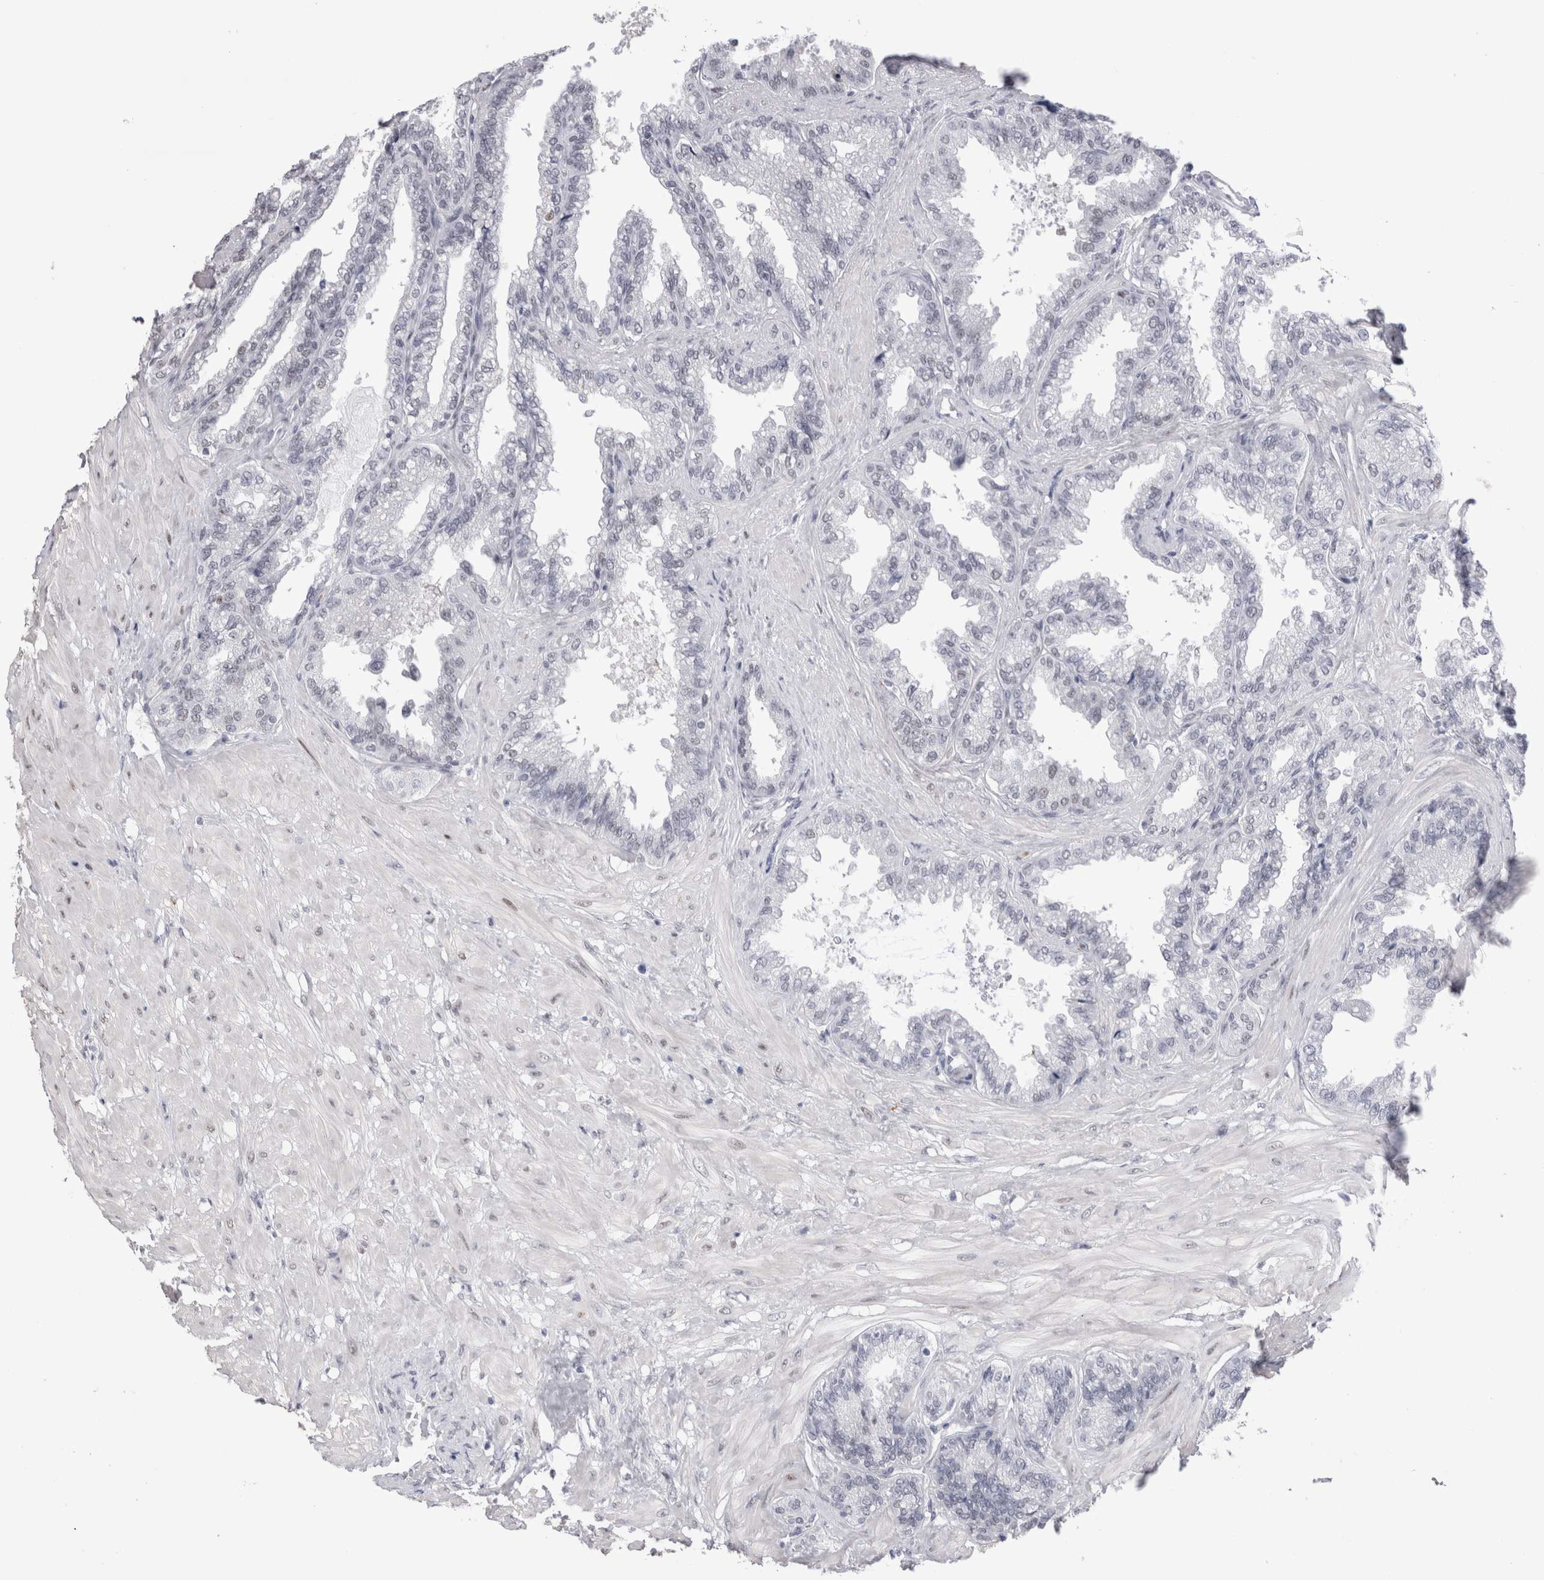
{"staining": {"intensity": "moderate", "quantity": "<25%", "location": "nuclear"}, "tissue": "seminal vesicle", "cell_type": "Glandular cells", "image_type": "normal", "snomed": [{"axis": "morphology", "description": "Normal tissue, NOS"}, {"axis": "topography", "description": "Seminal veicle"}], "caption": "The photomicrograph displays immunohistochemical staining of benign seminal vesicle. There is moderate nuclear positivity is seen in about <25% of glandular cells. (Brightfield microscopy of DAB IHC at high magnification).", "gene": "RBM6", "patient": {"sex": "male", "age": 46}}